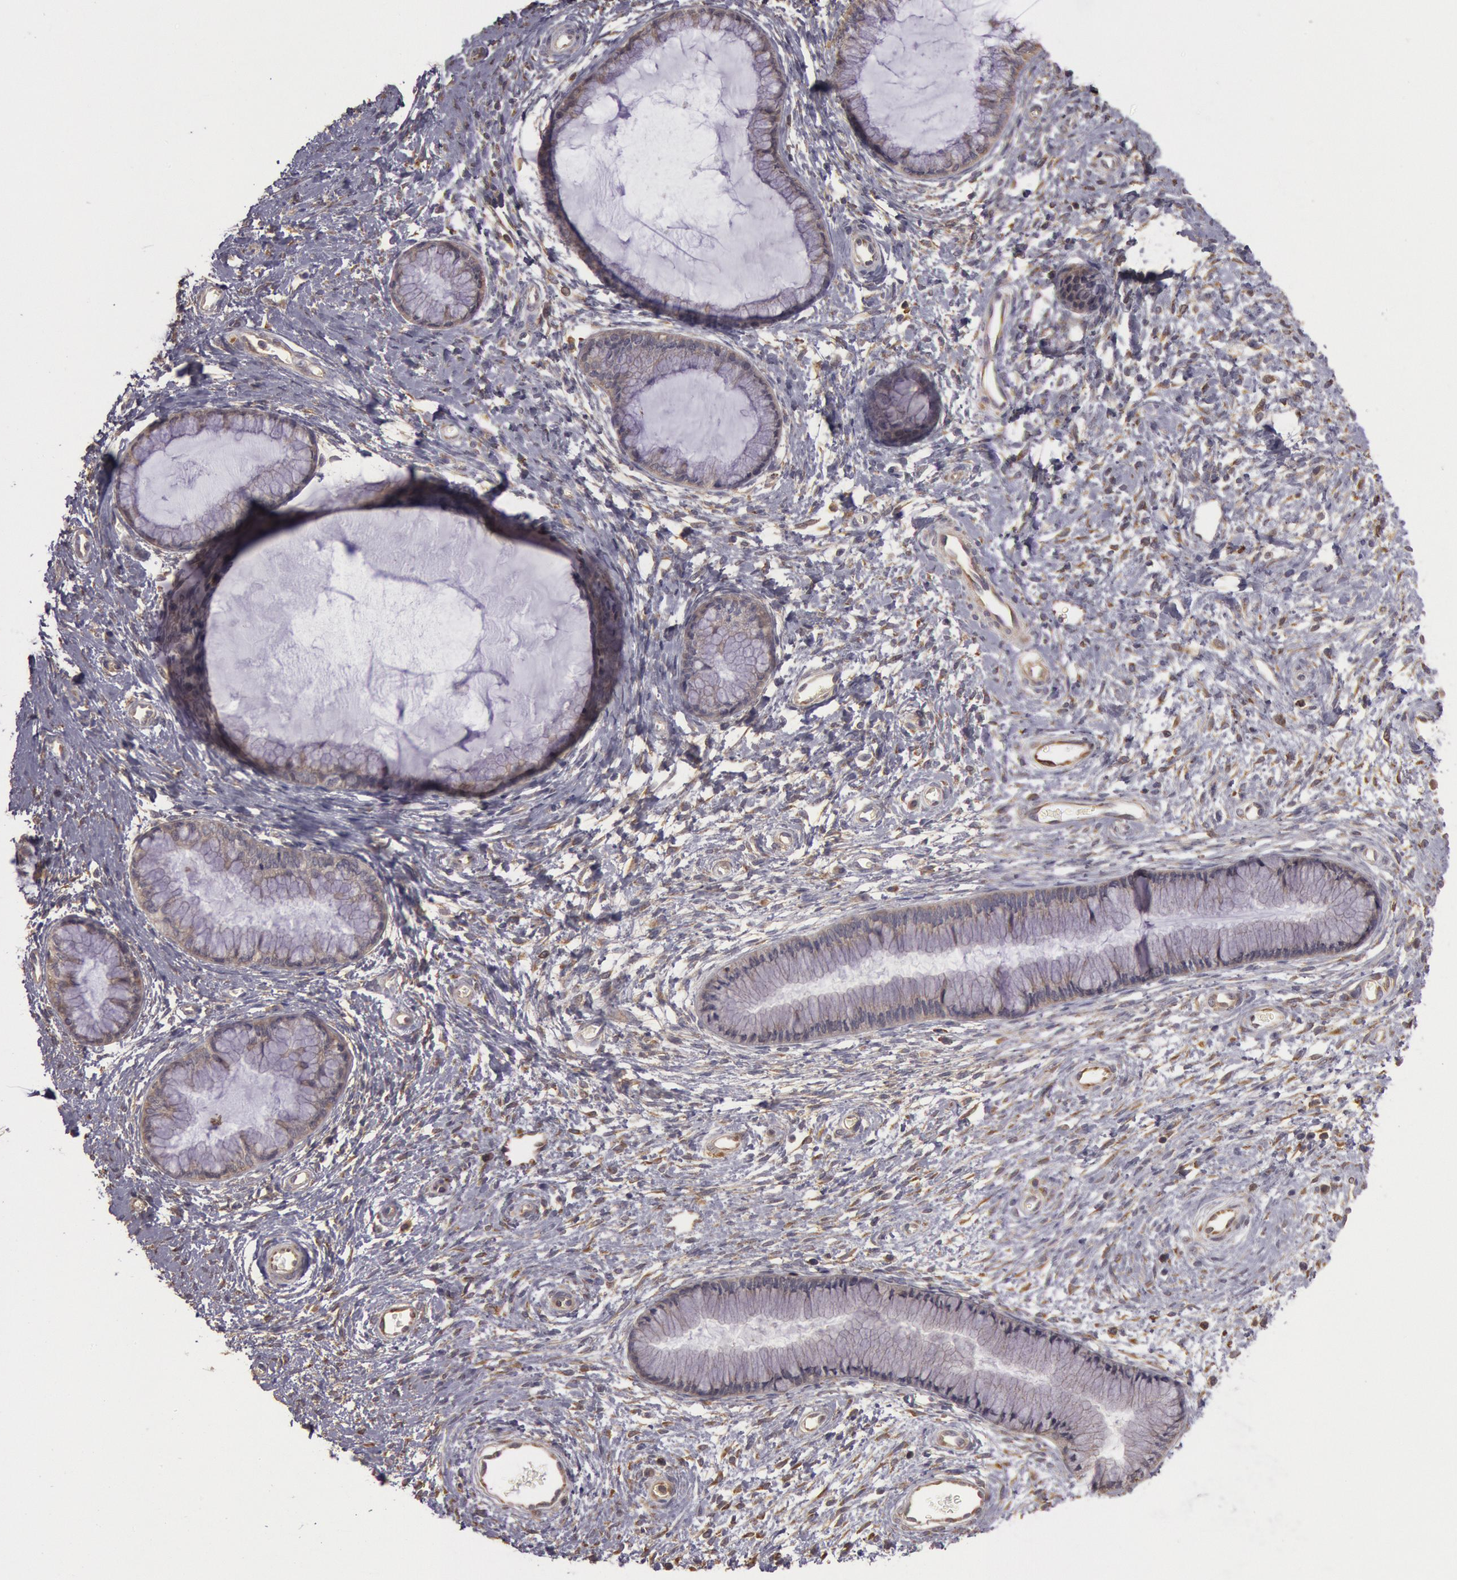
{"staining": {"intensity": "weak", "quantity": ">75%", "location": "cytoplasmic/membranous"}, "tissue": "cervix", "cell_type": "Glandular cells", "image_type": "normal", "snomed": [{"axis": "morphology", "description": "Normal tissue, NOS"}, {"axis": "topography", "description": "Cervix"}], "caption": "High-magnification brightfield microscopy of benign cervix stained with DAB (3,3'-diaminobenzidine) (brown) and counterstained with hematoxylin (blue). glandular cells exhibit weak cytoplasmic/membranous staining is appreciated in approximately>75% of cells. (DAB IHC with brightfield microscopy, high magnification).", "gene": "NMT2", "patient": {"sex": "female", "age": 27}}